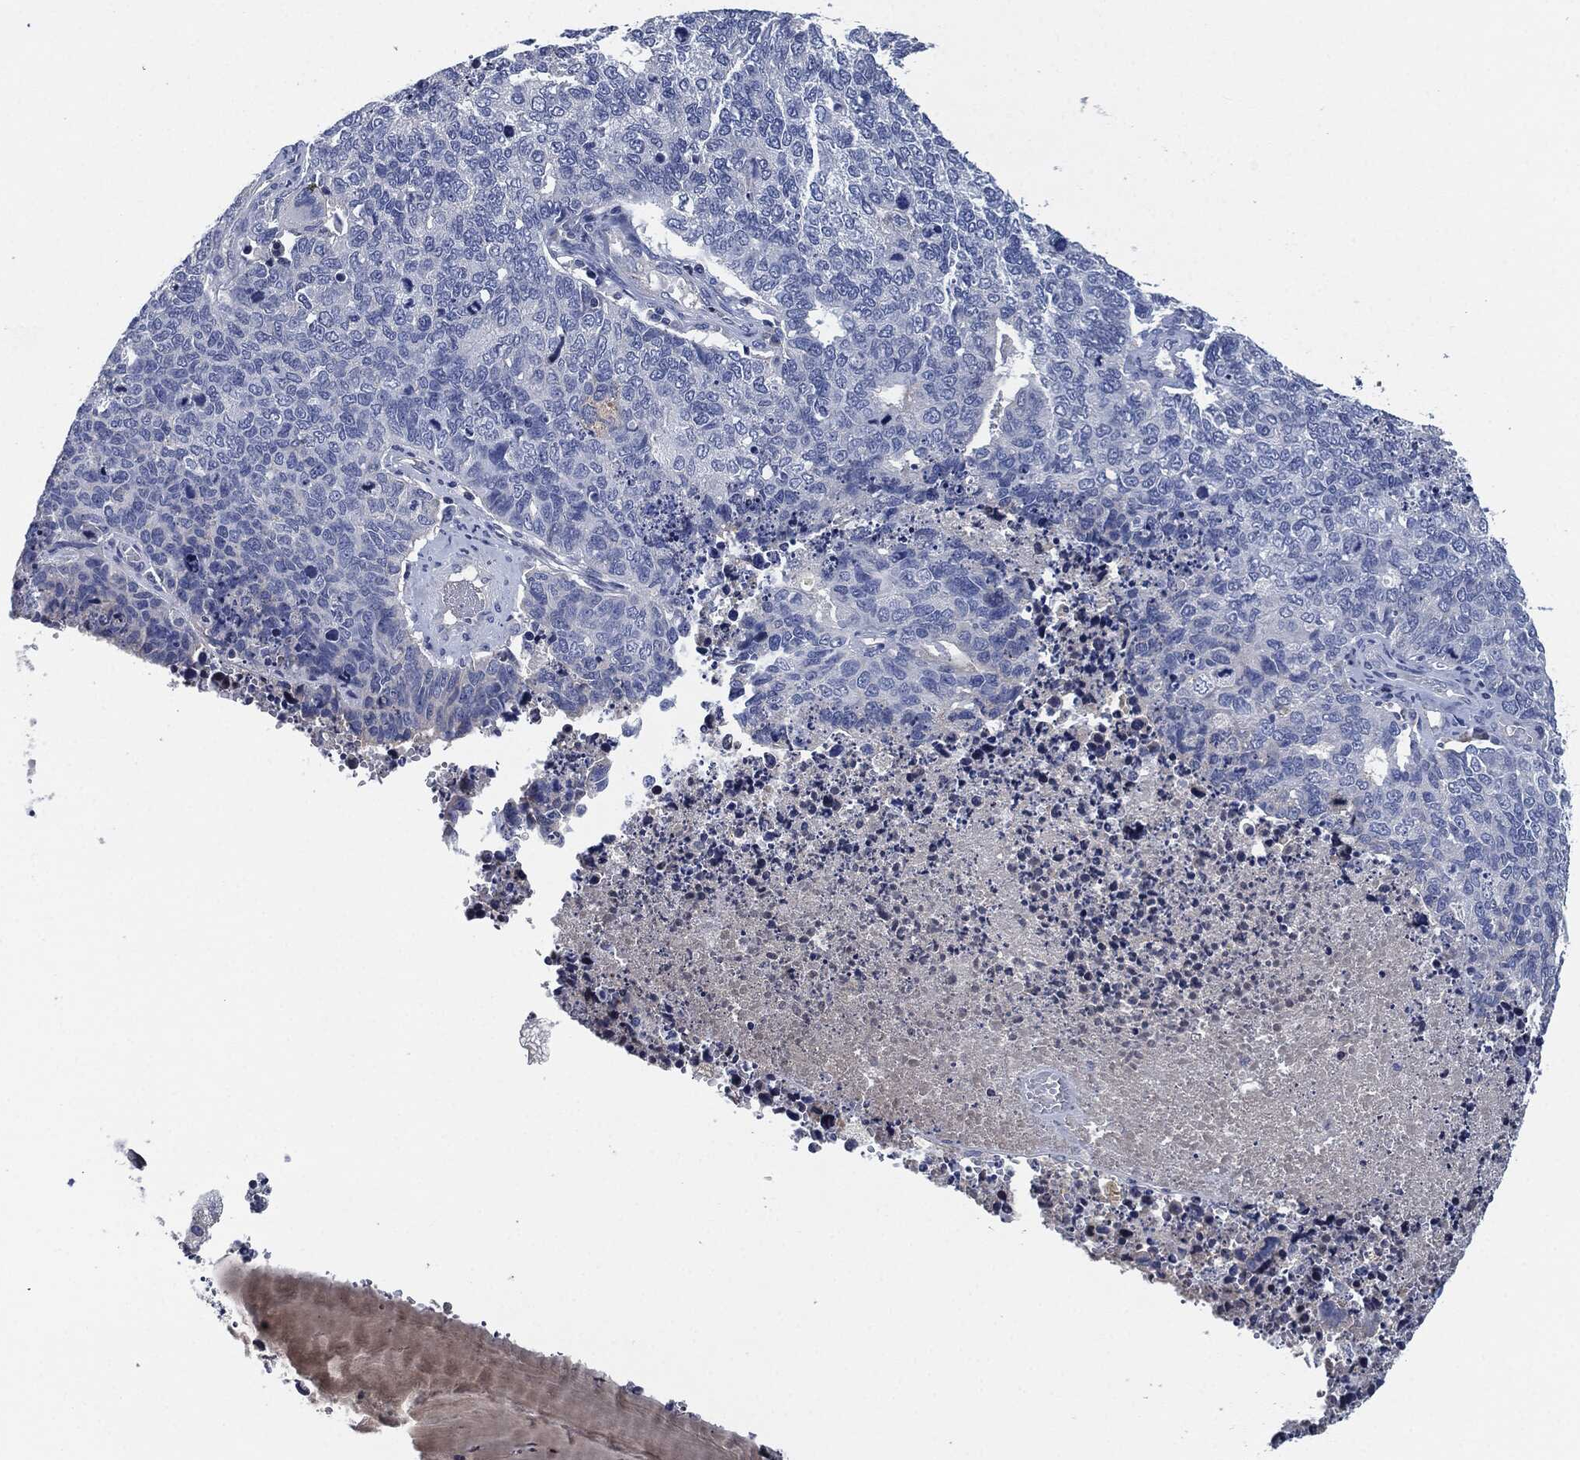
{"staining": {"intensity": "negative", "quantity": "none", "location": "none"}, "tissue": "cervical cancer", "cell_type": "Tumor cells", "image_type": "cancer", "snomed": [{"axis": "morphology", "description": "Squamous cell carcinoma, NOS"}, {"axis": "topography", "description": "Cervix"}], "caption": "Immunohistochemical staining of squamous cell carcinoma (cervical) exhibits no significant staining in tumor cells.", "gene": "CD27", "patient": {"sex": "female", "age": 63}}